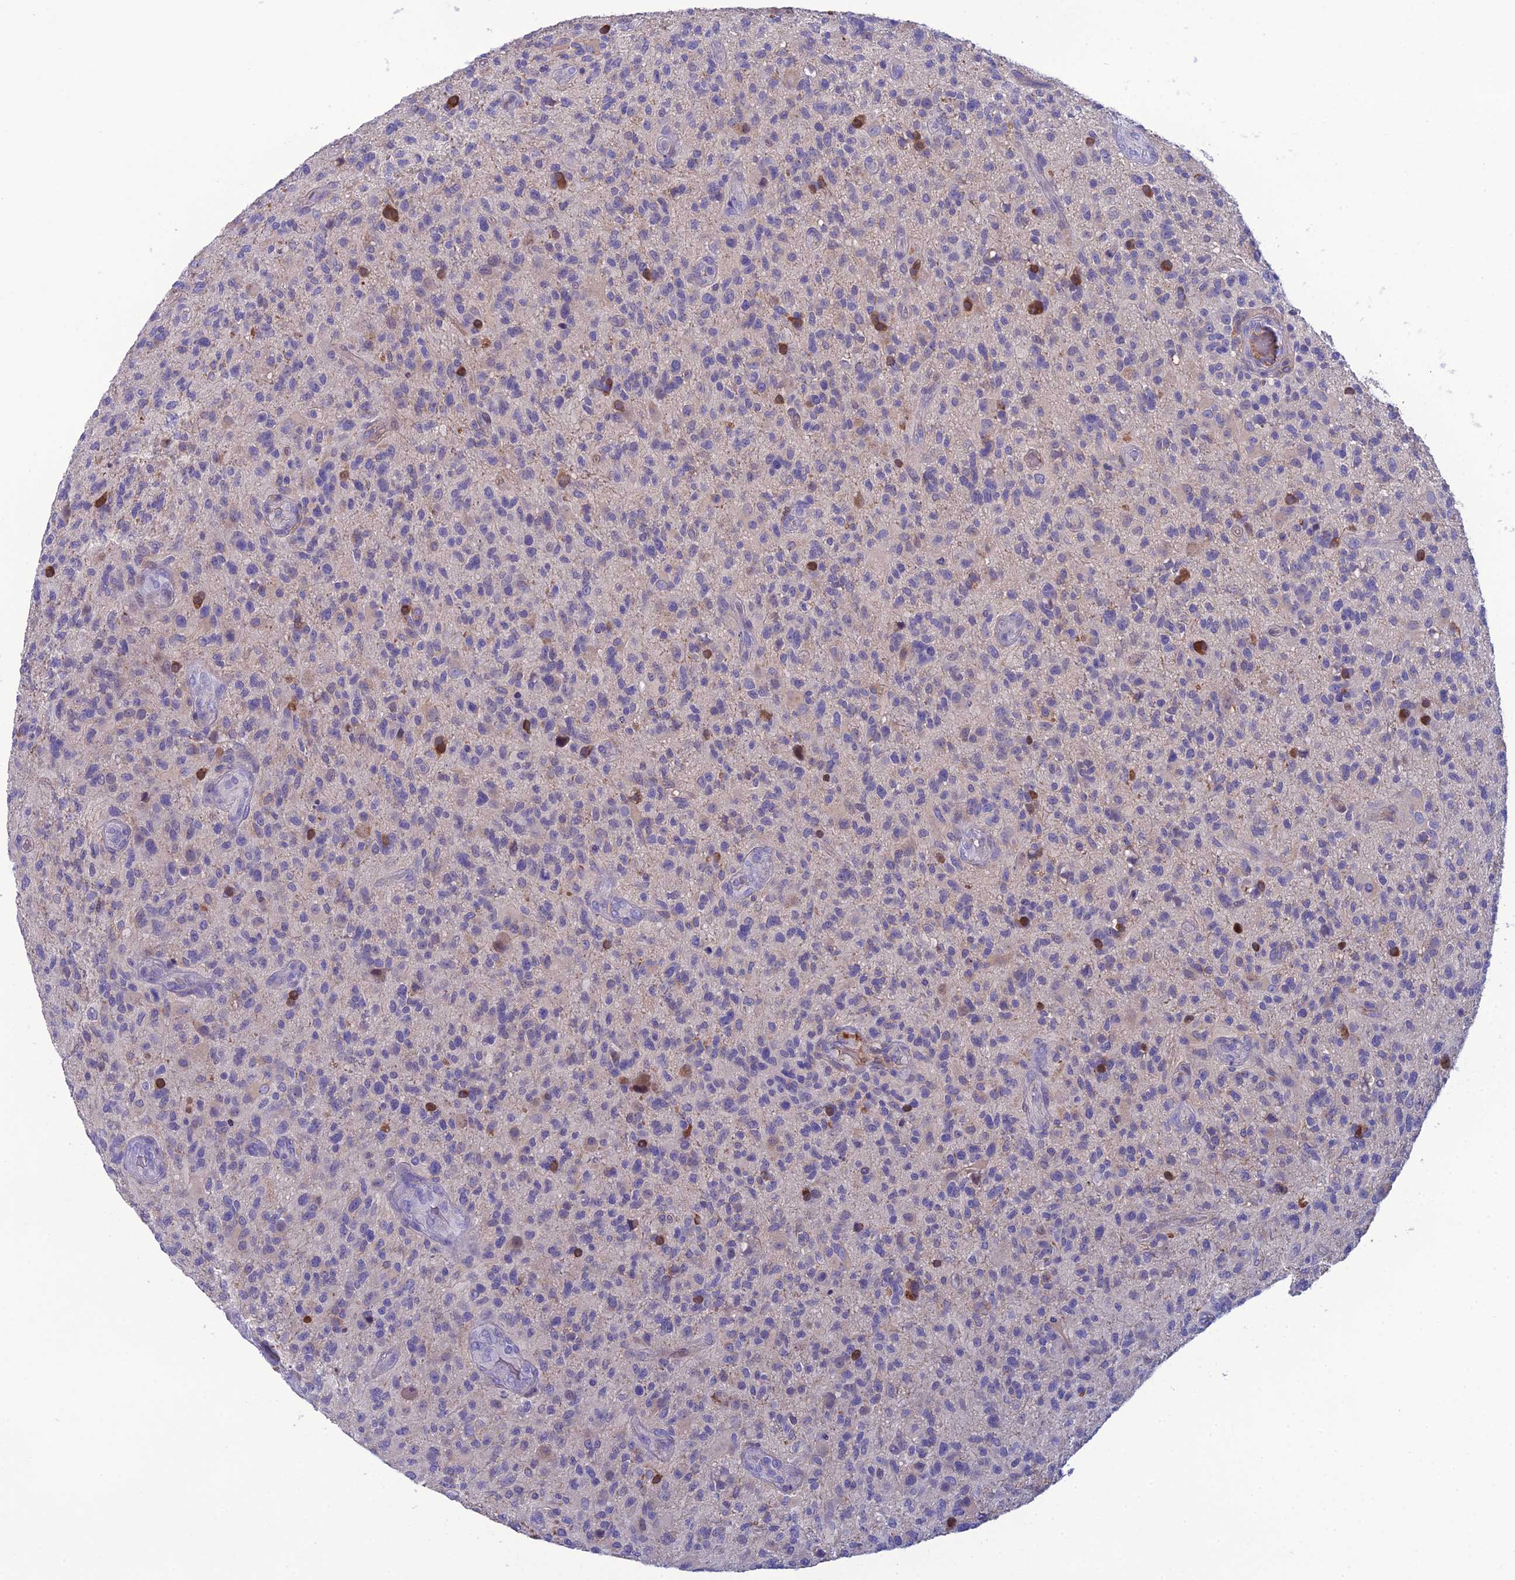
{"staining": {"intensity": "moderate", "quantity": "<25%", "location": "cytoplasmic/membranous"}, "tissue": "glioma", "cell_type": "Tumor cells", "image_type": "cancer", "snomed": [{"axis": "morphology", "description": "Glioma, malignant, High grade"}, {"axis": "topography", "description": "Brain"}], "caption": "This micrograph displays immunohistochemistry (IHC) staining of malignant high-grade glioma, with low moderate cytoplasmic/membranous expression in approximately <25% of tumor cells.", "gene": "CRB2", "patient": {"sex": "male", "age": 47}}